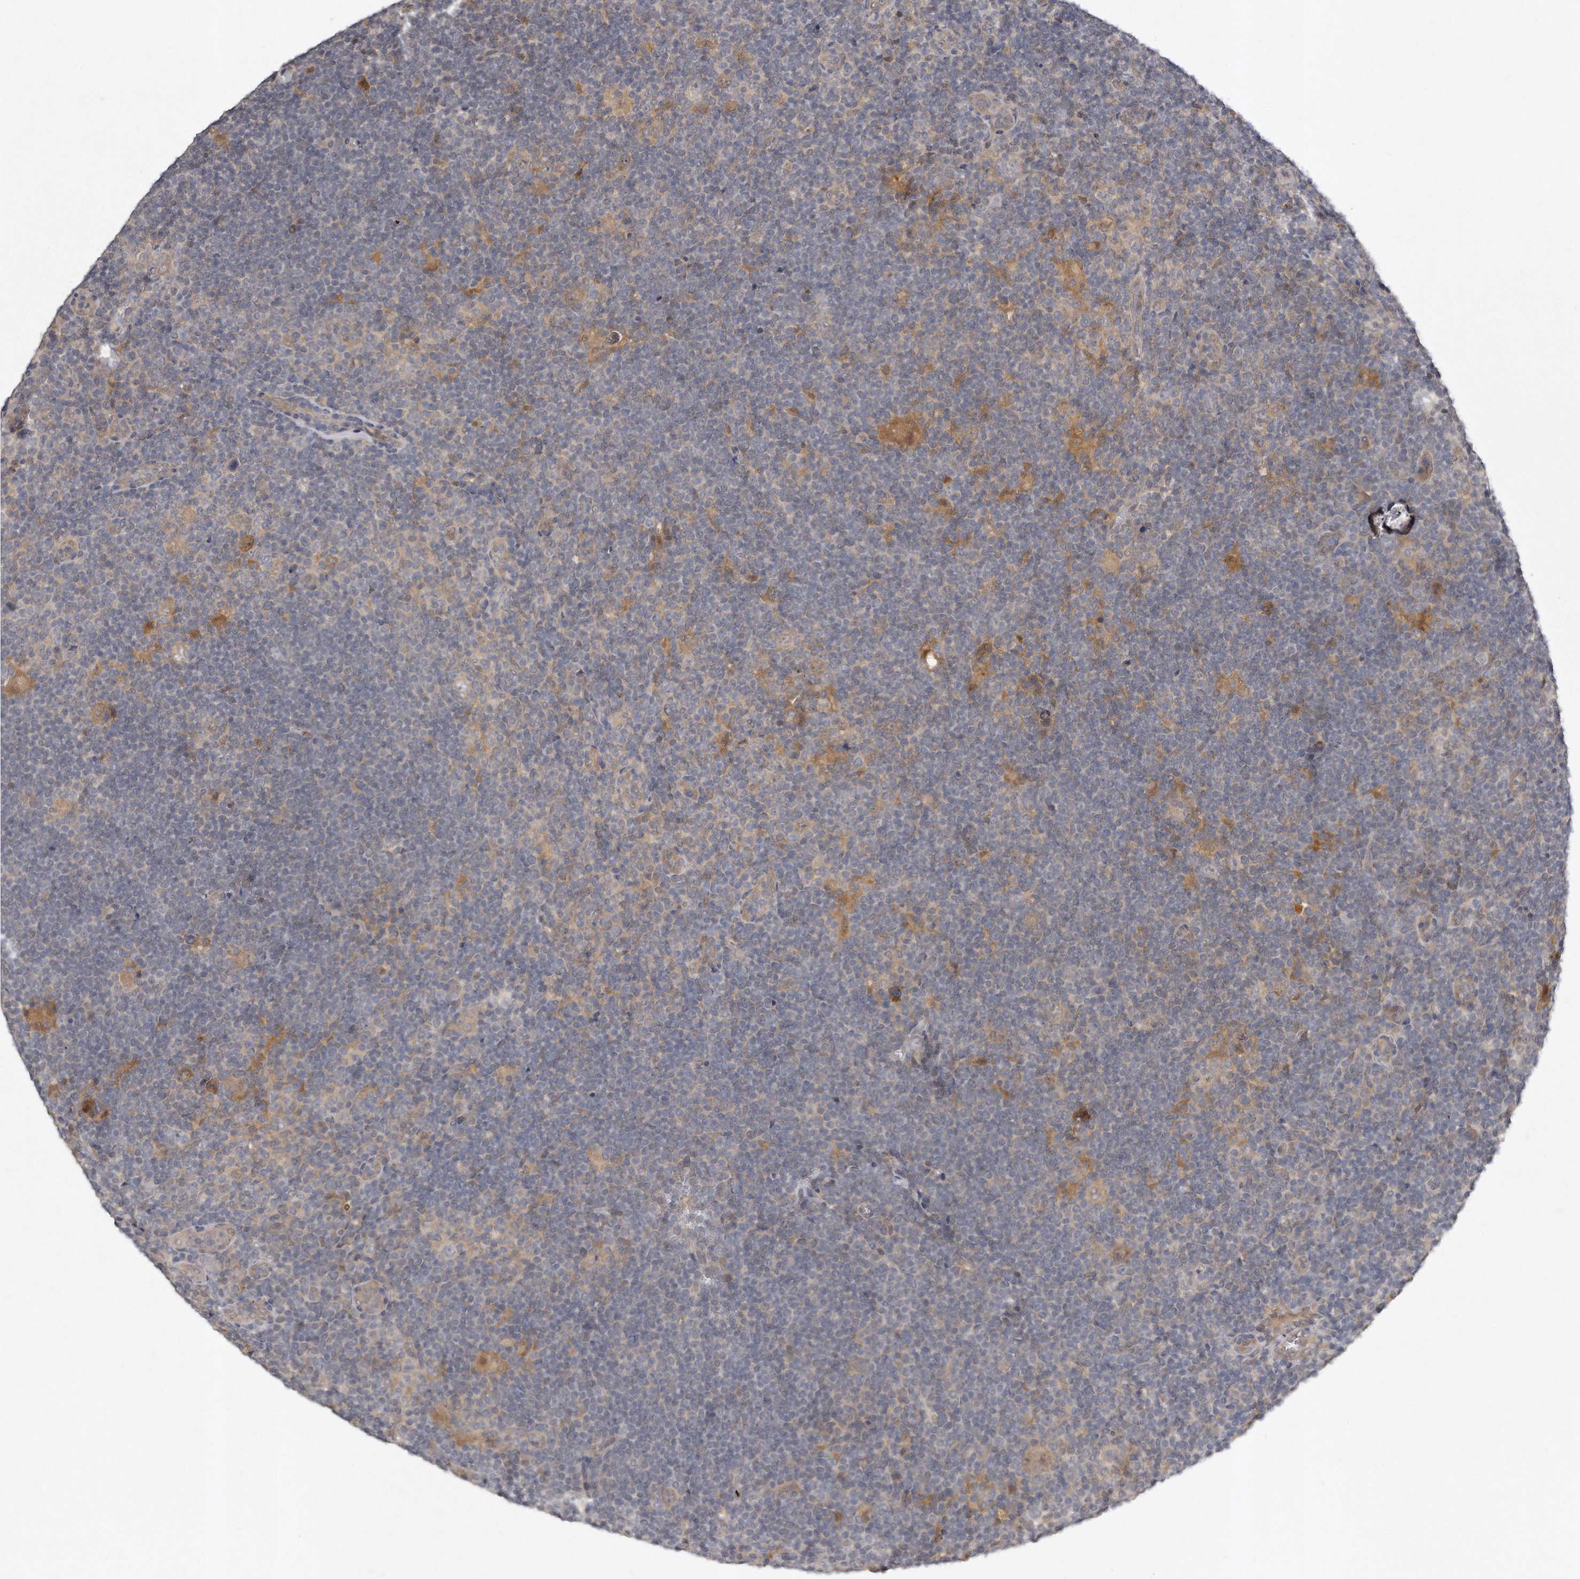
{"staining": {"intensity": "negative", "quantity": "none", "location": "none"}, "tissue": "lymphoma", "cell_type": "Tumor cells", "image_type": "cancer", "snomed": [{"axis": "morphology", "description": "Hodgkin's disease, NOS"}, {"axis": "topography", "description": "Lymph node"}], "caption": "This is an immunohistochemistry (IHC) image of lymphoma. There is no staining in tumor cells.", "gene": "GGCT", "patient": {"sex": "female", "age": 57}}